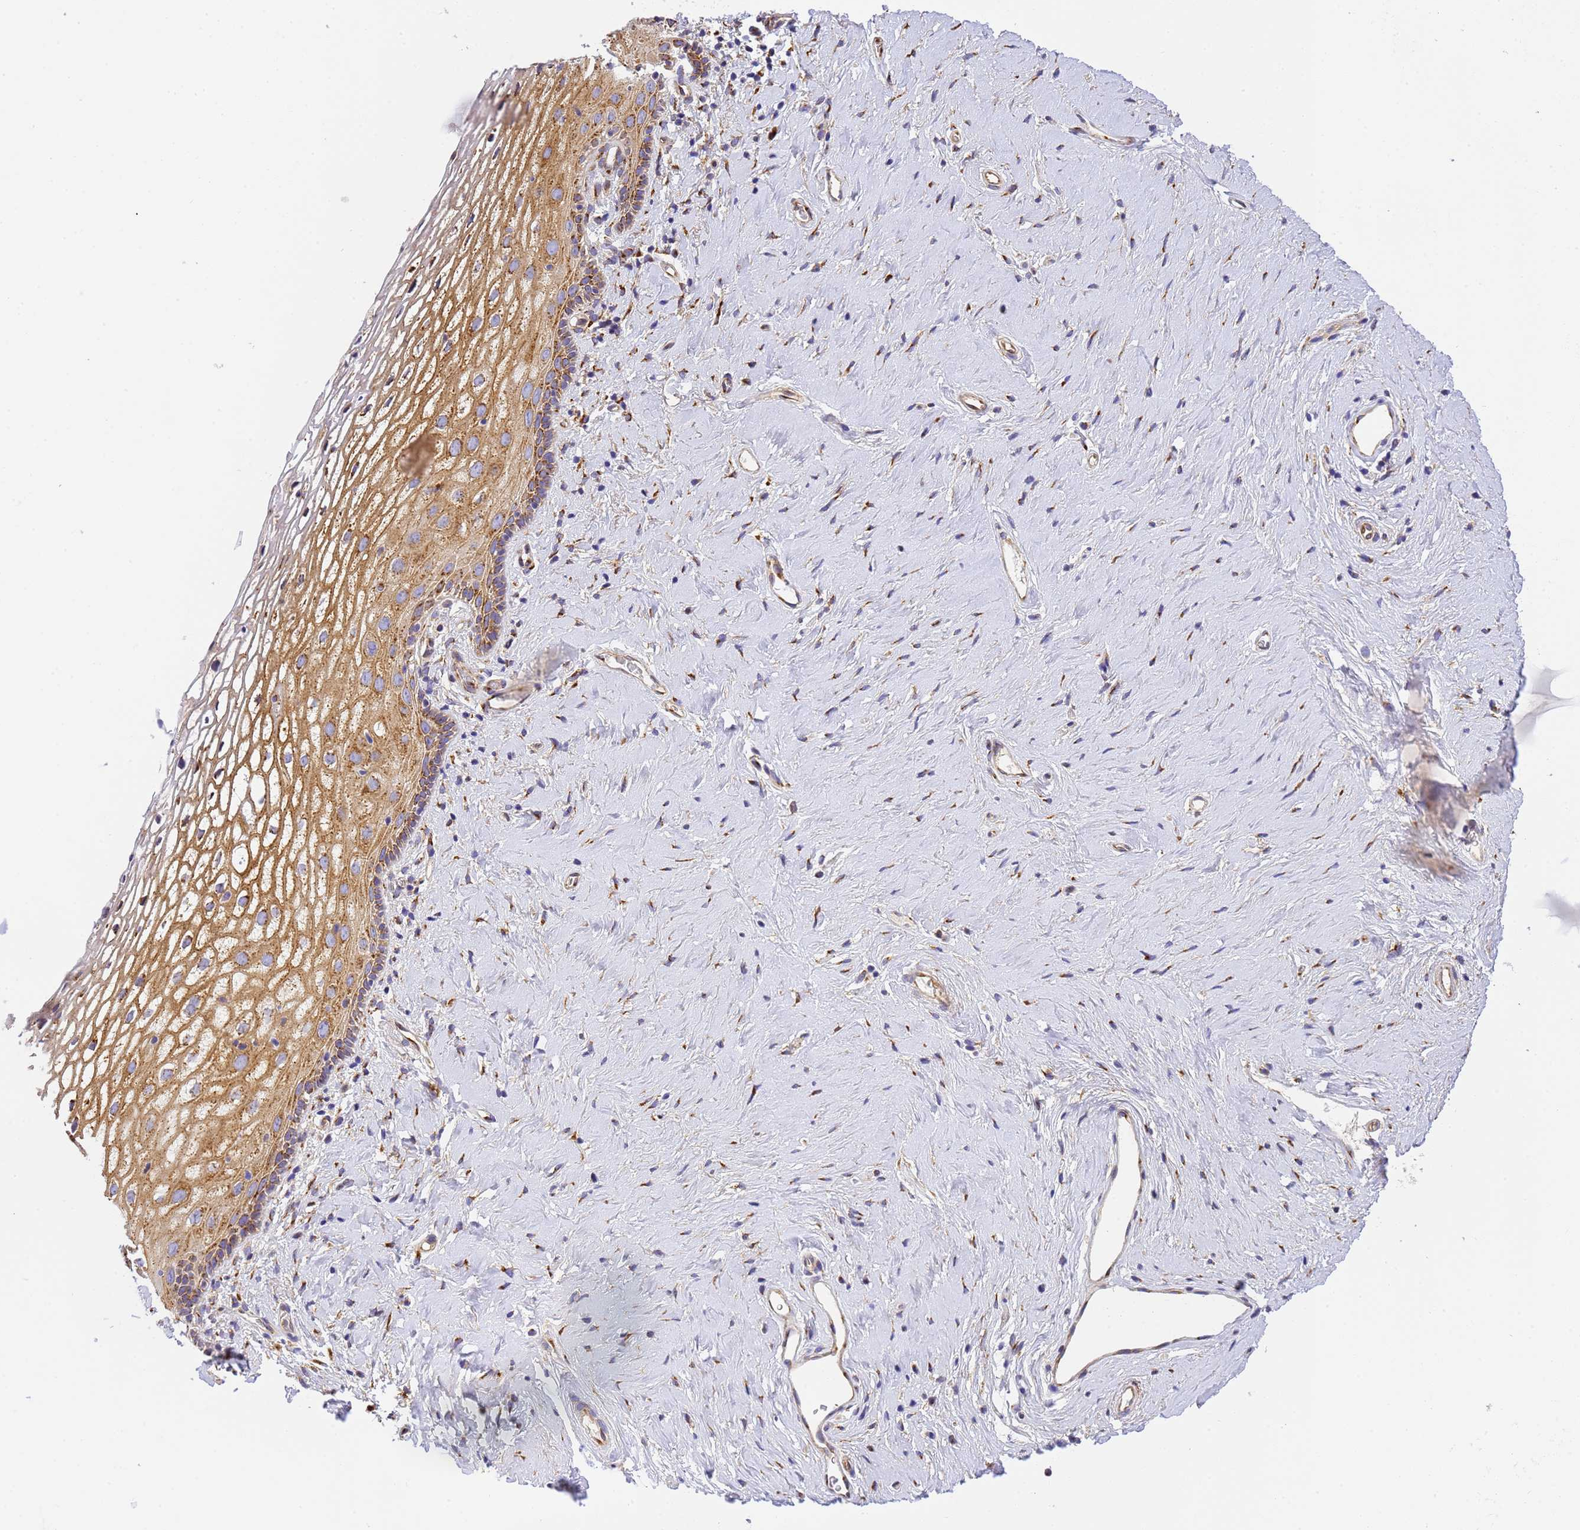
{"staining": {"intensity": "moderate", "quantity": "25%-75%", "location": "cytoplasmic/membranous"}, "tissue": "vagina", "cell_type": "Squamous epithelial cells", "image_type": "normal", "snomed": [{"axis": "morphology", "description": "Normal tissue, NOS"}, {"axis": "morphology", "description": "Adenocarcinoma, NOS"}, {"axis": "topography", "description": "Rectum"}, {"axis": "topography", "description": "Vagina"}], "caption": "Squamous epithelial cells reveal moderate cytoplasmic/membranous staining in approximately 25%-75% of cells in unremarkable vagina. The staining was performed using DAB to visualize the protein expression in brown, while the nuclei were stained in blue with hematoxylin (Magnification: 20x).", "gene": "RHBDD3", "patient": {"sex": "female", "age": 71}}